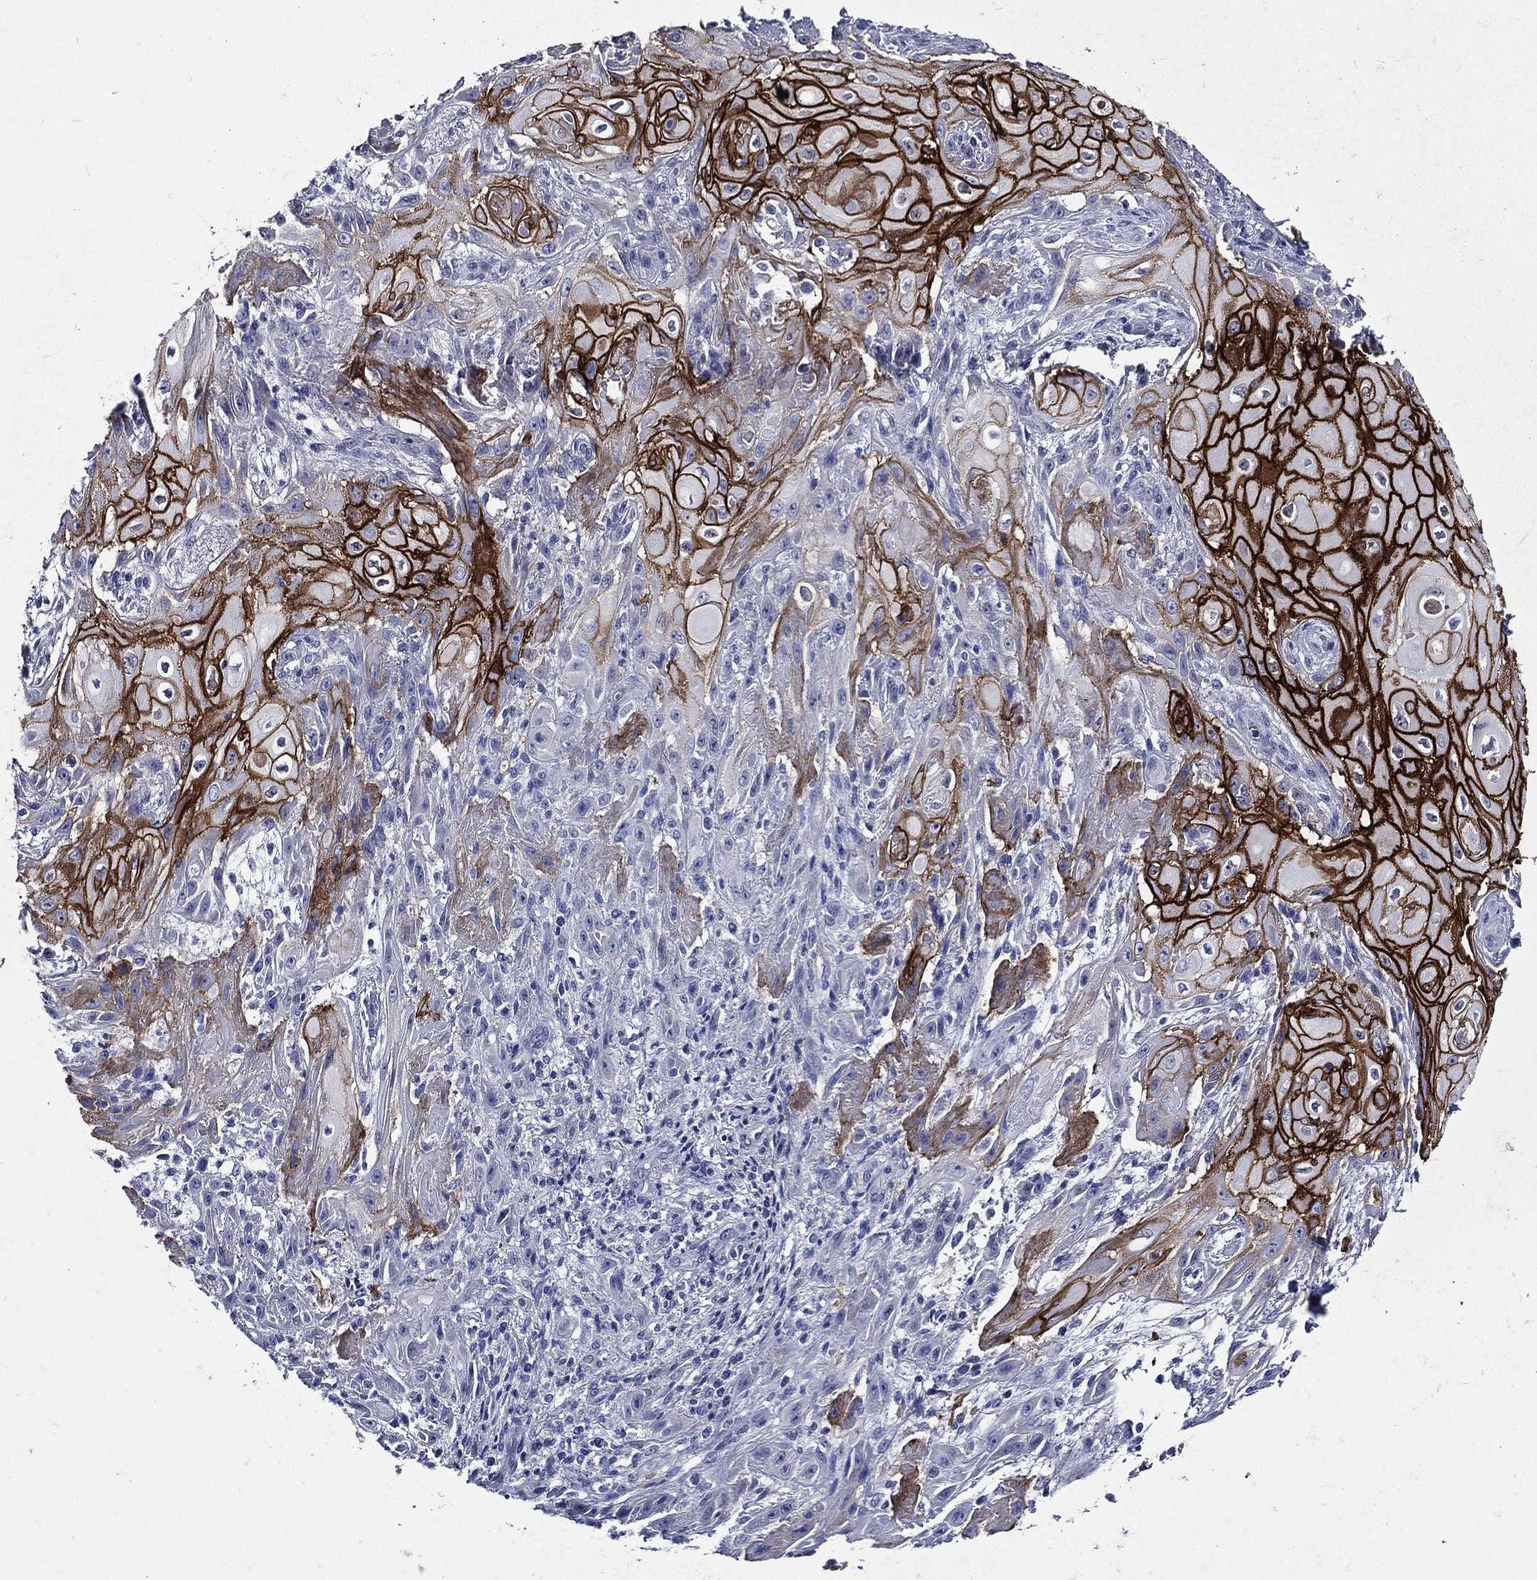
{"staining": {"intensity": "strong", "quantity": "25%-75%", "location": "cytoplasmic/membranous"}, "tissue": "skin cancer", "cell_type": "Tumor cells", "image_type": "cancer", "snomed": [{"axis": "morphology", "description": "Squamous cell carcinoma, NOS"}, {"axis": "topography", "description": "Skin"}], "caption": "Immunohistochemical staining of human squamous cell carcinoma (skin) reveals high levels of strong cytoplasmic/membranous protein expression in approximately 25%-75% of tumor cells. Immunohistochemistry (ihc) stains the protein of interest in brown and the nuclei are stained blue.", "gene": "TGM1", "patient": {"sex": "male", "age": 62}}